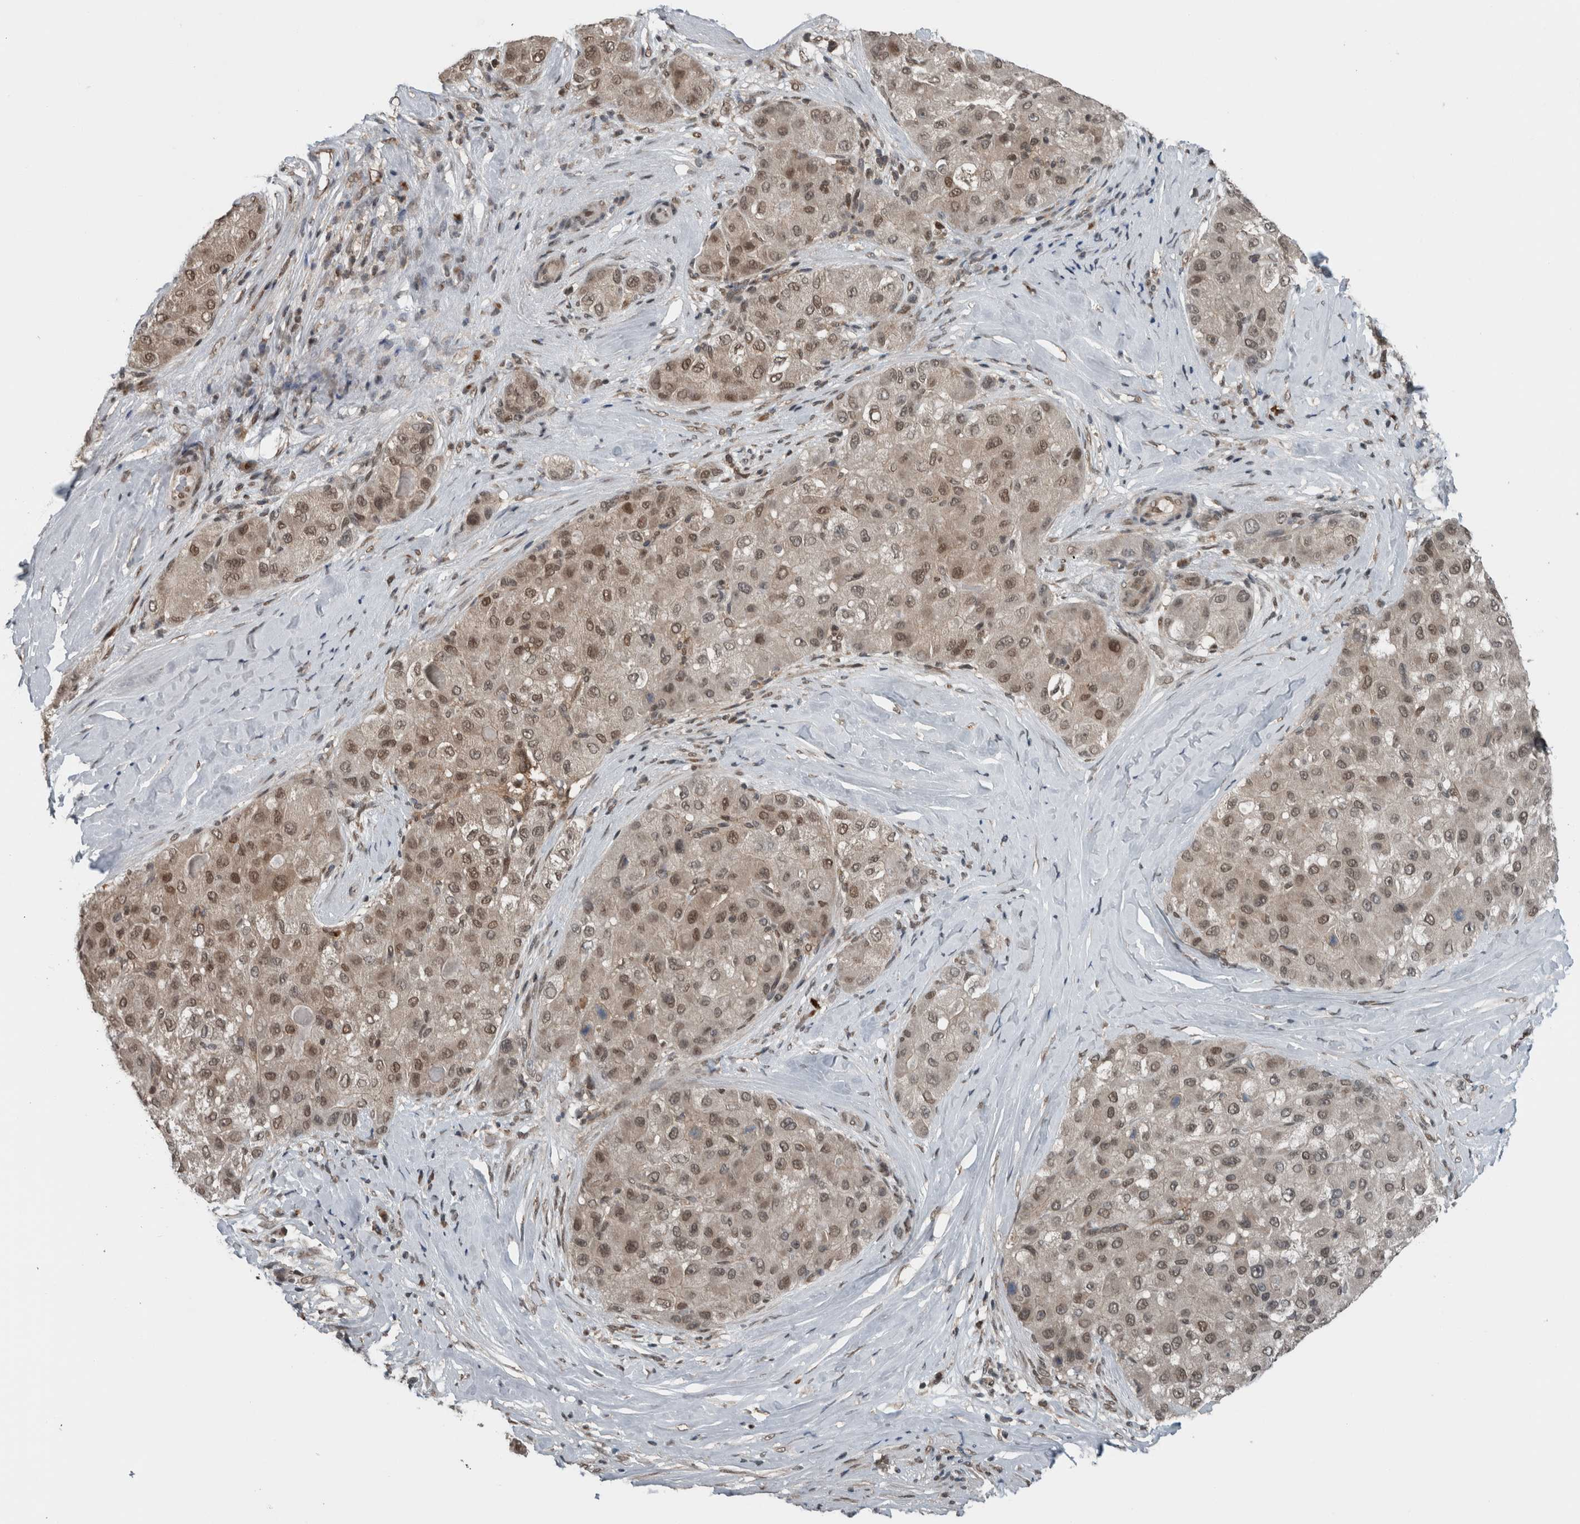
{"staining": {"intensity": "moderate", "quantity": ">75%", "location": "nuclear"}, "tissue": "liver cancer", "cell_type": "Tumor cells", "image_type": "cancer", "snomed": [{"axis": "morphology", "description": "Carcinoma, Hepatocellular, NOS"}, {"axis": "topography", "description": "Liver"}], "caption": "Immunohistochemical staining of human liver hepatocellular carcinoma shows medium levels of moderate nuclear protein positivity in approximately >75% of tumor cells. (DAB (3,3'-diaminobenzidine) IHC, brown staining for protein, blue staining for nuclei).", "gene": "SPAG7", "patient": {"sex": "male", "age": 80}}